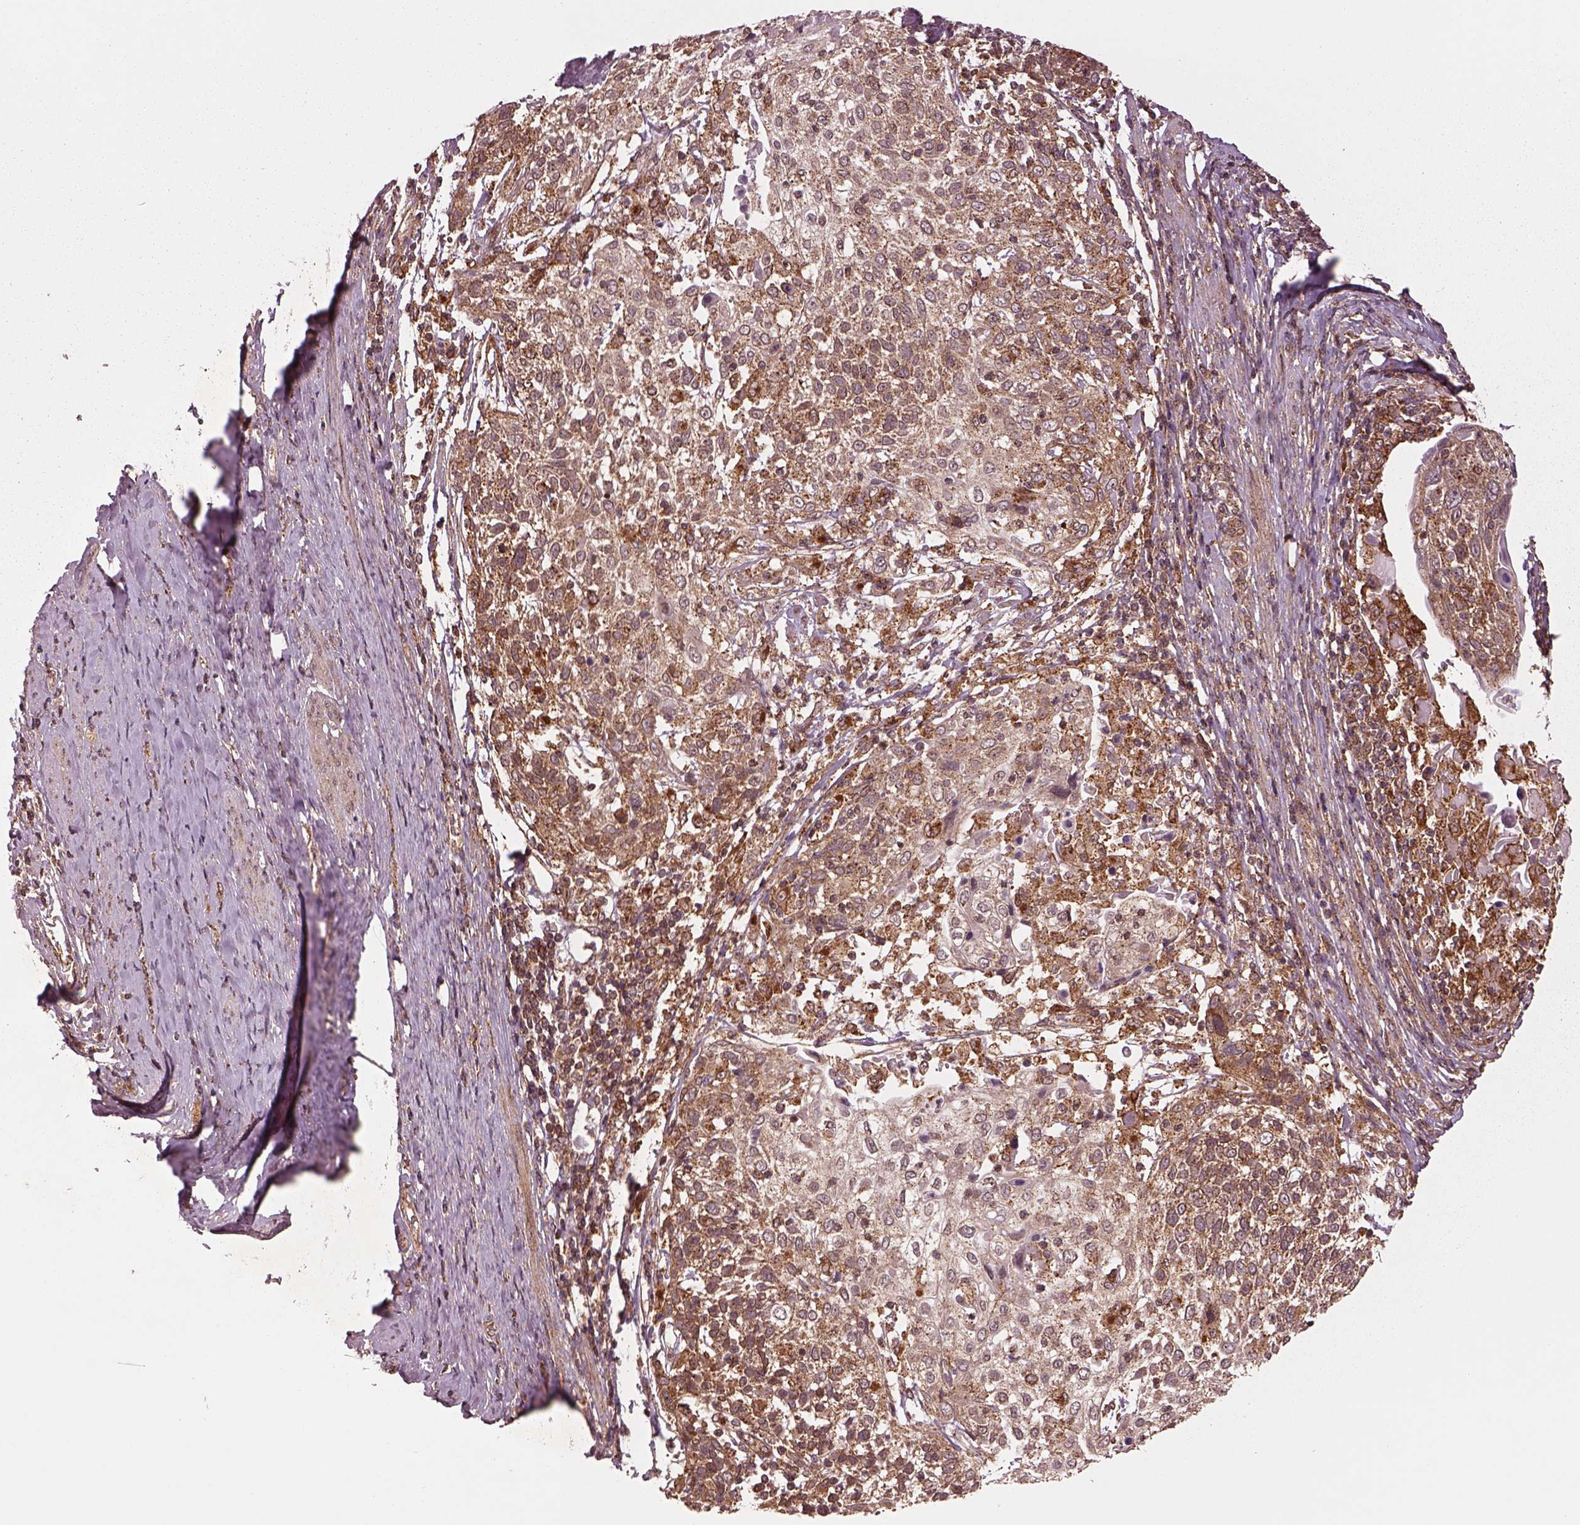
{"staining": {"intensity": "moderate", "quantity": "25%-75%", "location": "cytoplasmic/membranous"}, "tissue": "cervical cancer", "cell_type": "Tumor cells", "image_type": "cancer", "snomed": [{"axis": "morphology", "description": "Squamous cell carcinoma, NOS"}, {"axis": "topography", "description": "Cervix"}], "caption": "IHC (DAB) staining of cervical squamous cell carcinoma displays moderate cytoplasmic/membranous protein positivity in approximately 25%-75% of tumor cells. The protein of interest is shown in brown color, while the nuclei are stained blue.", "gene": "WASHC2A", "patient": {"sex": "female", "age": 61}}